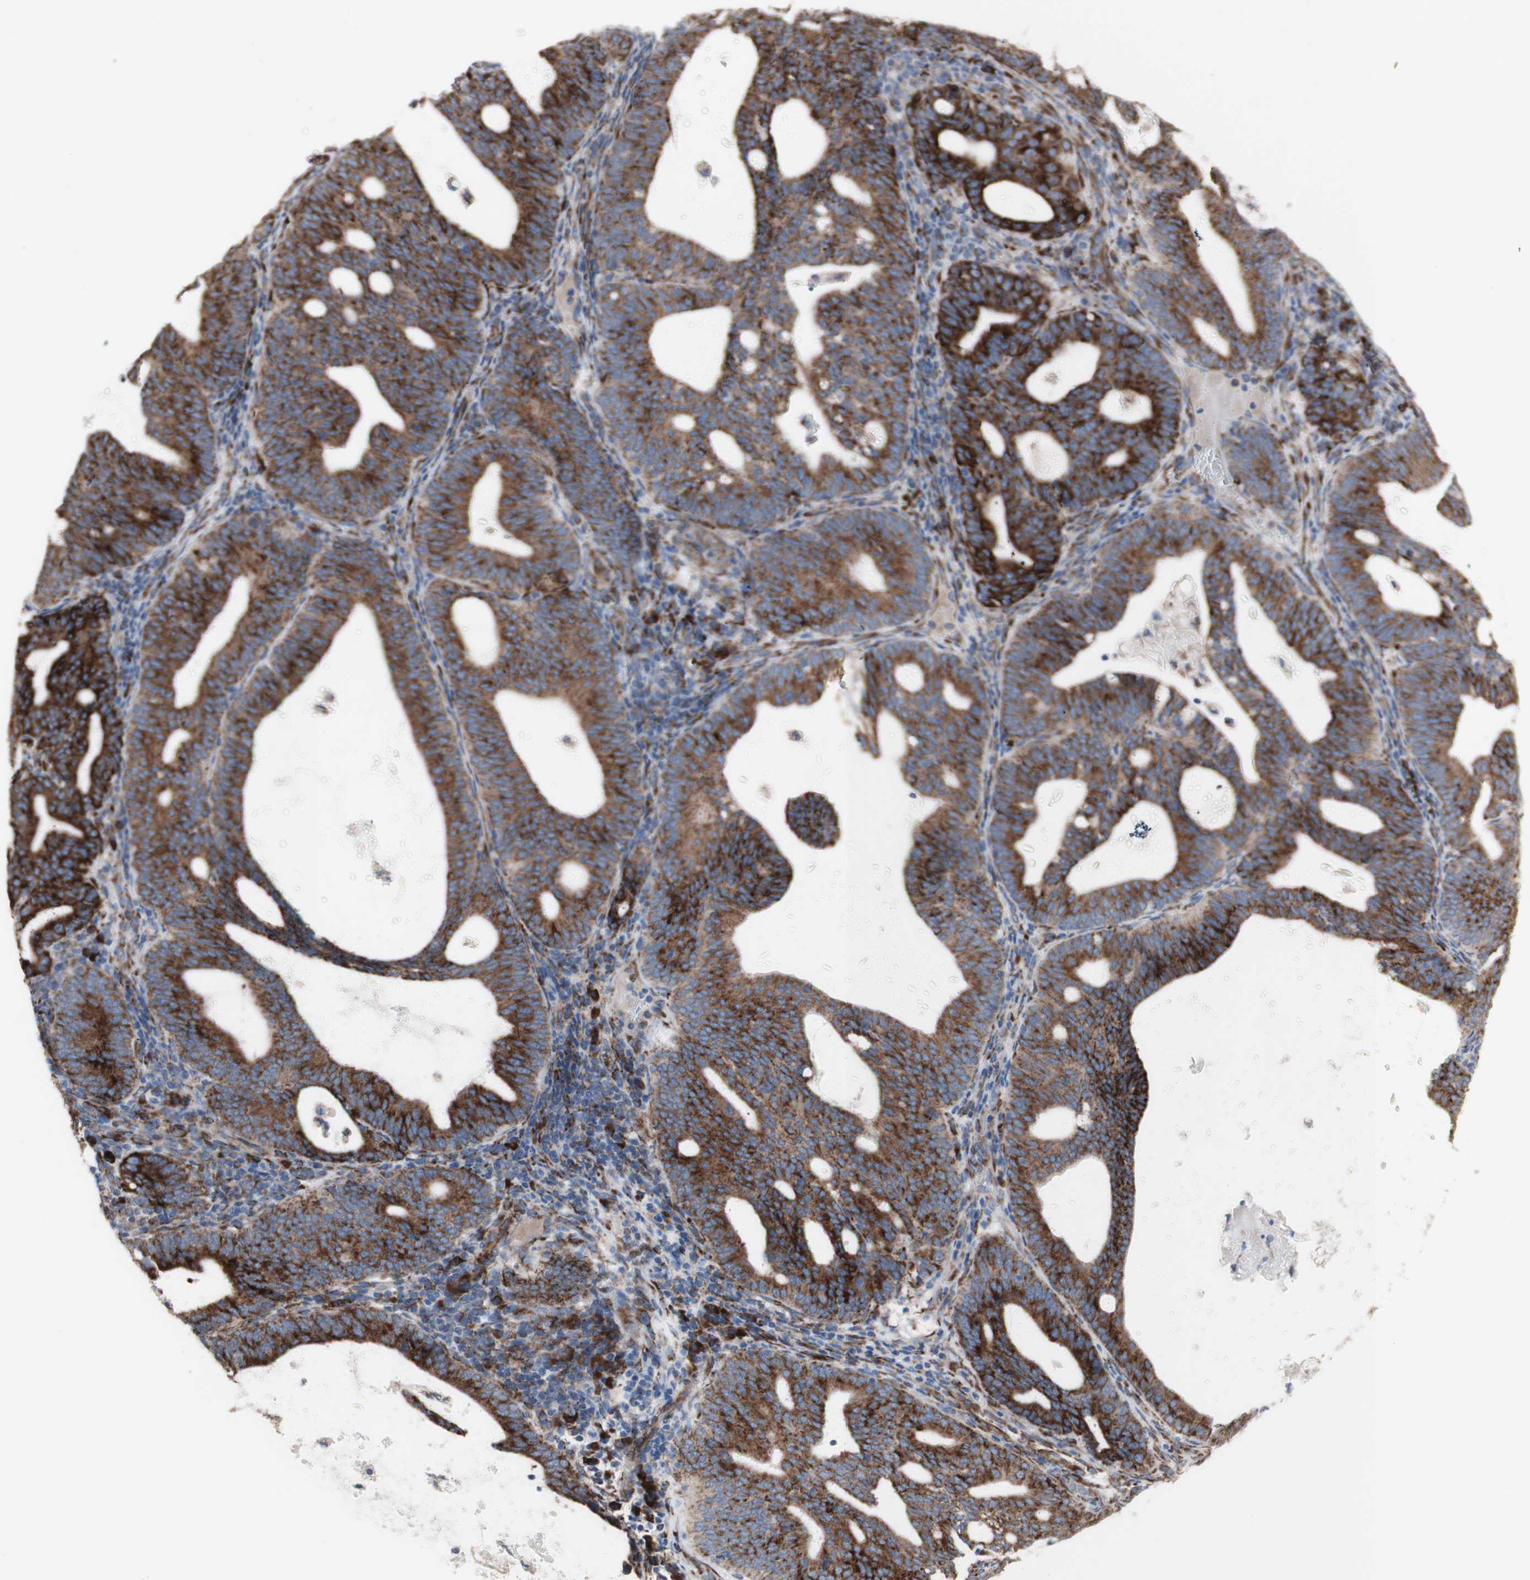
{"staining": {"intensity": "strong", "quantity": ">75%", "location": "cytoplasmic/membranous"}, "tissue": "endometrial cancer", "cell_type": "Tumor cells", "image_type": "cancer", "snomed": [{"axis": "morphology", "description": "Adenocarcinoma, NOS"}, {"axis": "topography", "description": "Uterus"}], "caption": "This micrograph displays endometrial adenocarcinoma stained with IHC to label a protein in brown. The cytoplasmic/membranous of tumor cells show strong positivity for the protein. Nuclei are counter-stained blue.", "gene": "AGPAT5", "patient": {"sex": "female", "age": 83}}